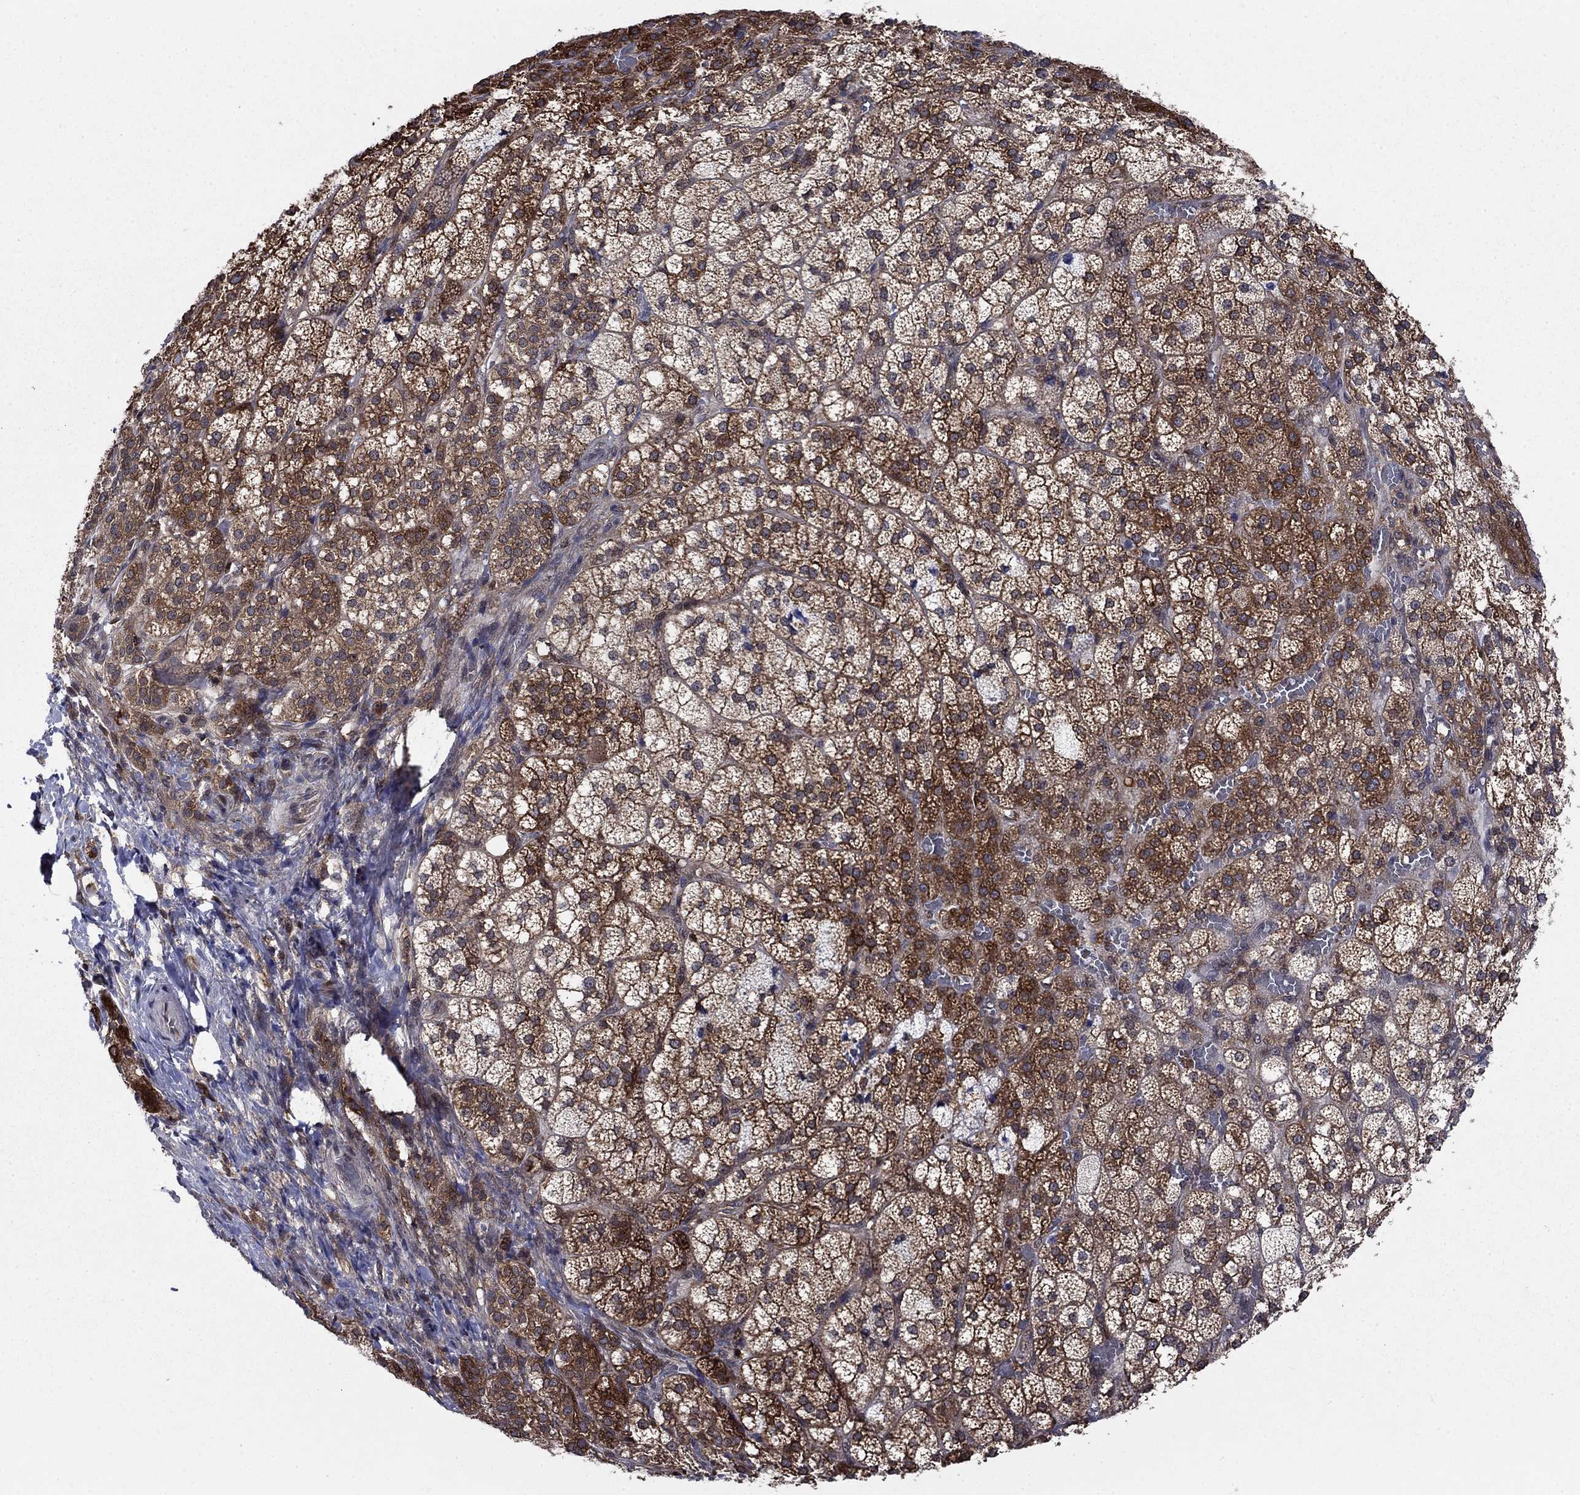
{"staining": {"intensity": "strong", "quantity": ">75%", "location": "cytoplasmic/membranous"}, "tissue": "adrenal gland", "cell_type": "Glandular cells", "image_type": "normal", "snomed": [{"axis": "morphology", "description": "Normal tissue, NOS"}, {"axis": "topography", "description": "Adrenal gland"}], "caption": "This is a photomicrograph of IHC staining of benign adrenal gland, which shows strong expression in the cytoplasmic/membranous of glandular cells.", "gene": "CACYBP", "patient": {"sex": "female", "age": 60}}